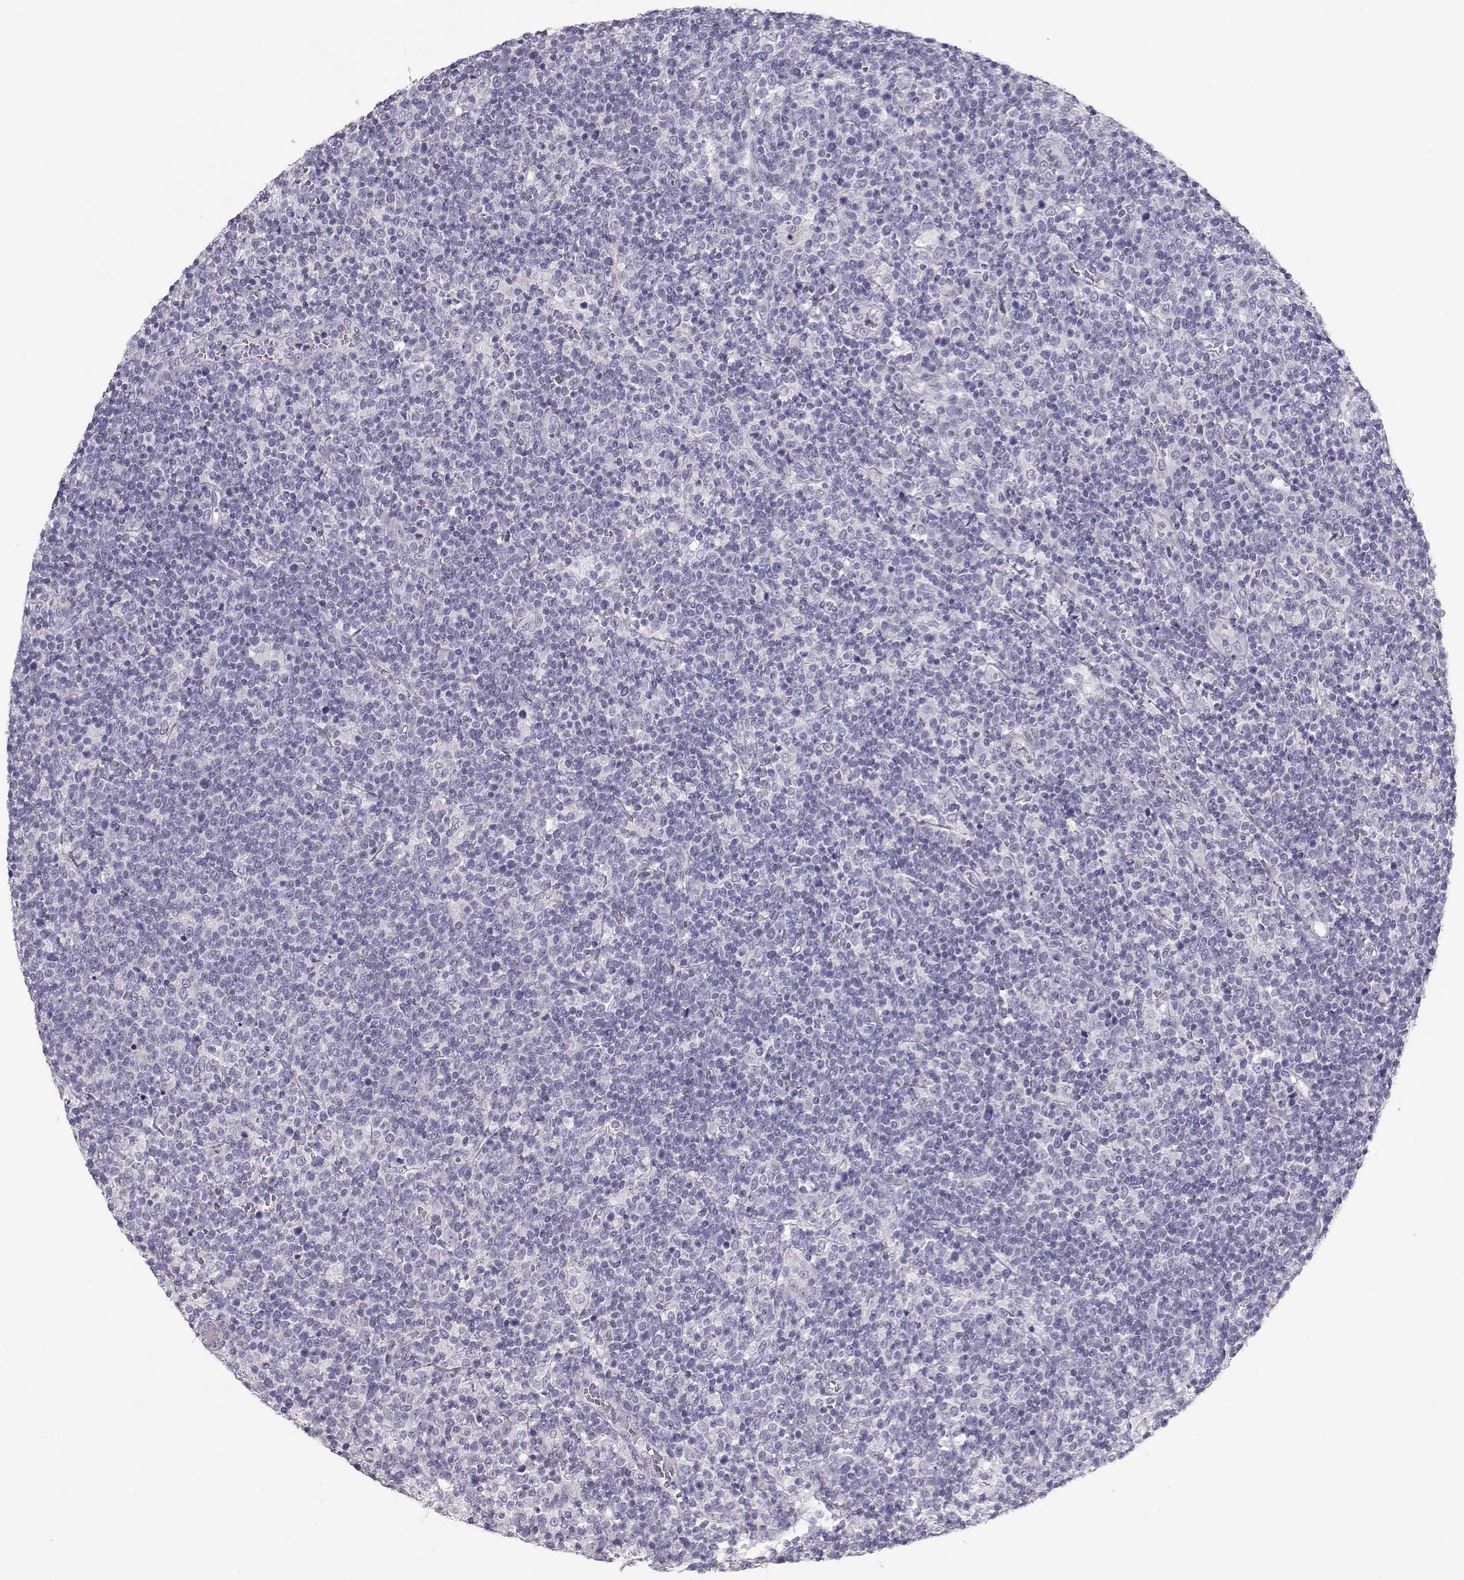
{"staining": {"intensity": "negative", "quantity": "none", "location": "none"}, "tissue": "lymphoma", "cell_type": "Tumor cells", "image_type": "cancer", "snomed": [{"axis": "morphology", "description": "Malignant lymphoma, non-Hodgkin's type, High grade"}, {"axis": "topography", "description": "Lymph node"}], "caption": "Tumor cells are negative for protein expression in human high-grade malignant lymphoma, non-Hodgkin's type.", "gene": "SLITRK3", "patient": {"sex": "male", "age": 61}}